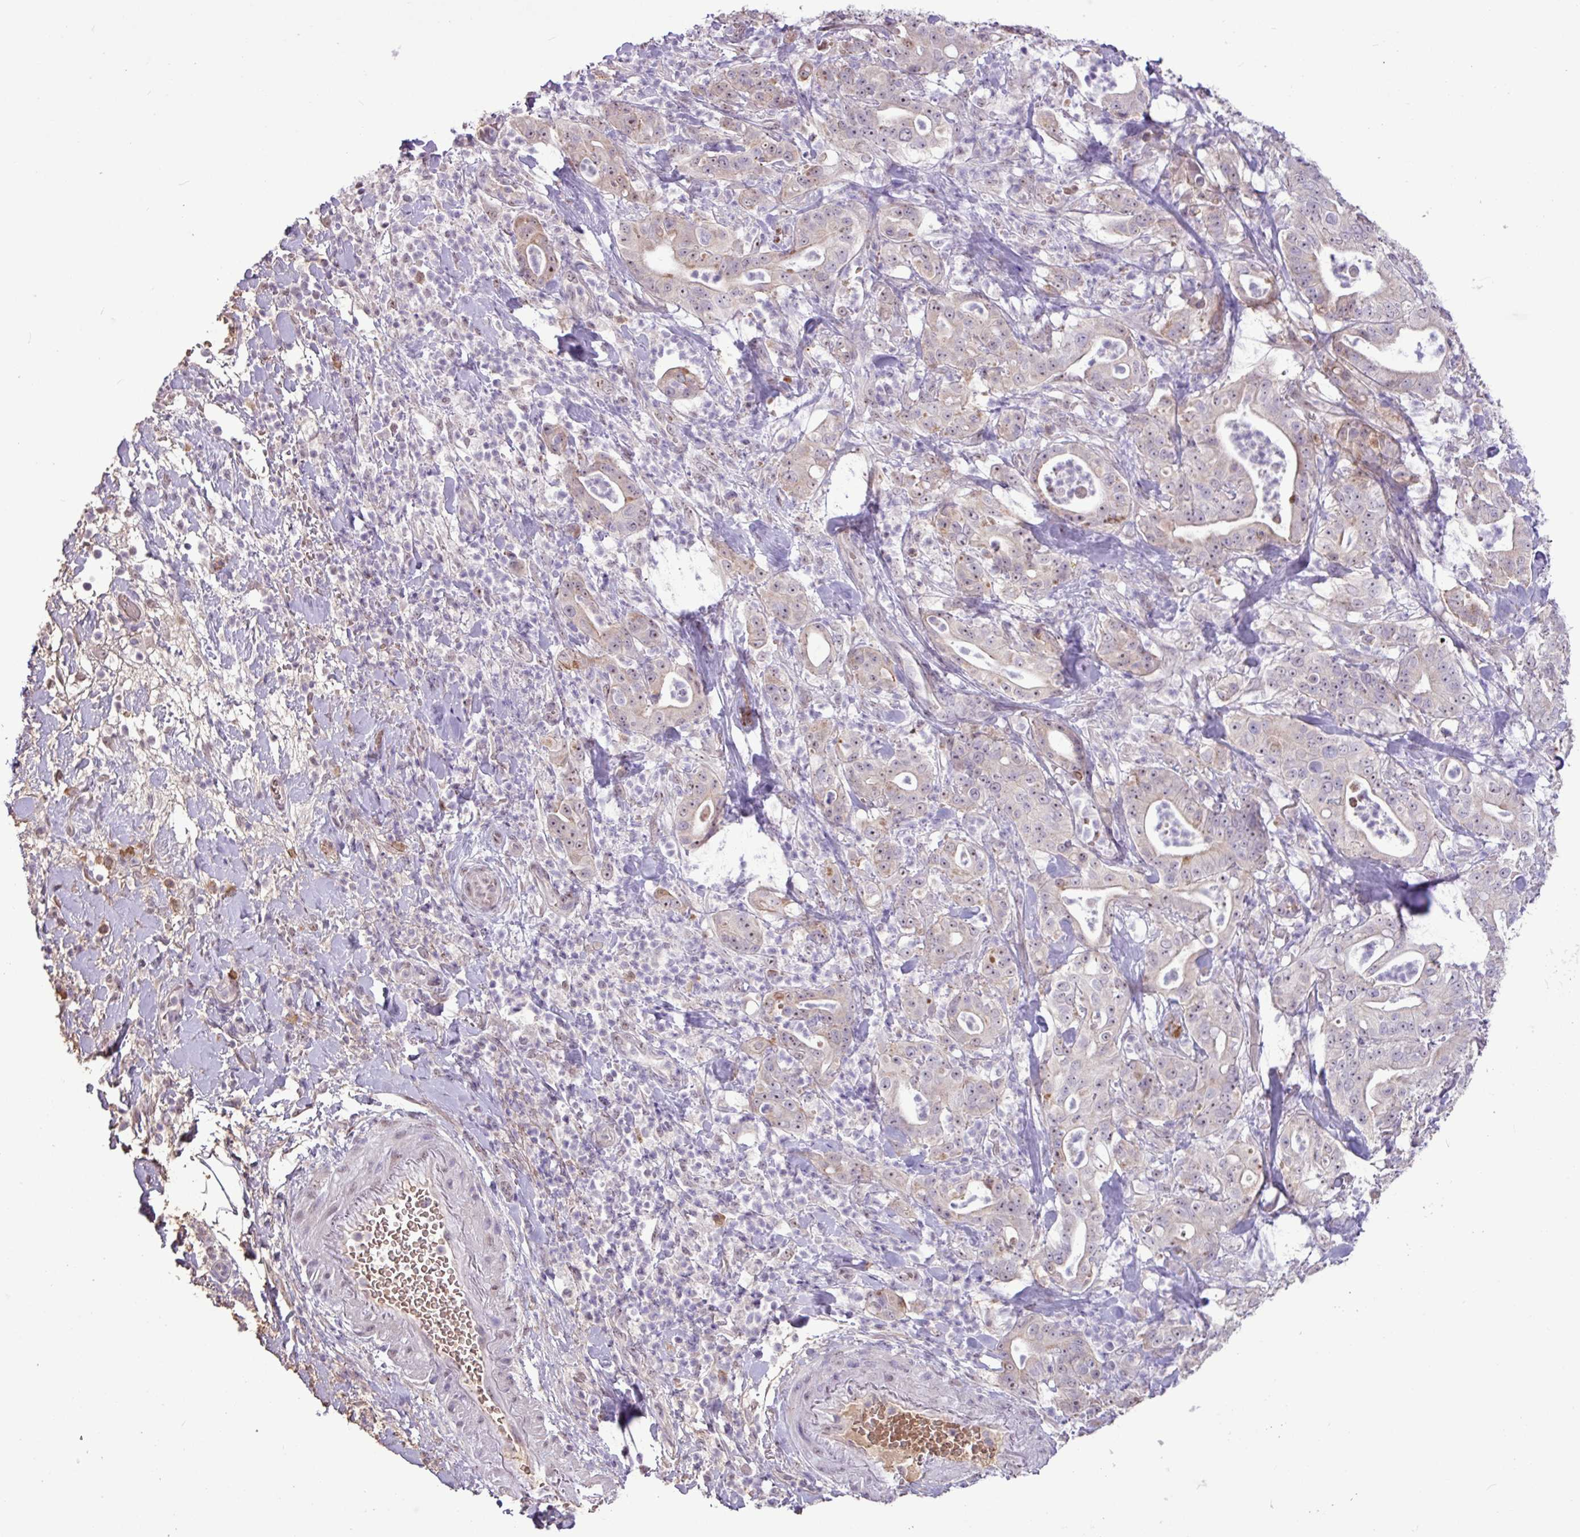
{"staining": {"intensity": "weak", "quantity": "25%-75%", "location": "cytoplasmic/membranous,nuclear"}, "tissue": "pancreatic cancer", "cell_type": "Tumor cells", "image_type": "cancer", "snomed": [{"axis": "morphology", "description": "Adenocarcinoma, NOS"}, {"axis": "topography", "description": "Pancreas"}], "caption": "Immunohistochemistry (DAB) staining of pancreatic cancer (adenocarcinoma) shows weak cytoplasmic/membranous and nuclear protein staining in approximately 25%-75% of tumor cells.", "gene": "L3MBTL3", "patient": {"sex": "male", "age": 71}}